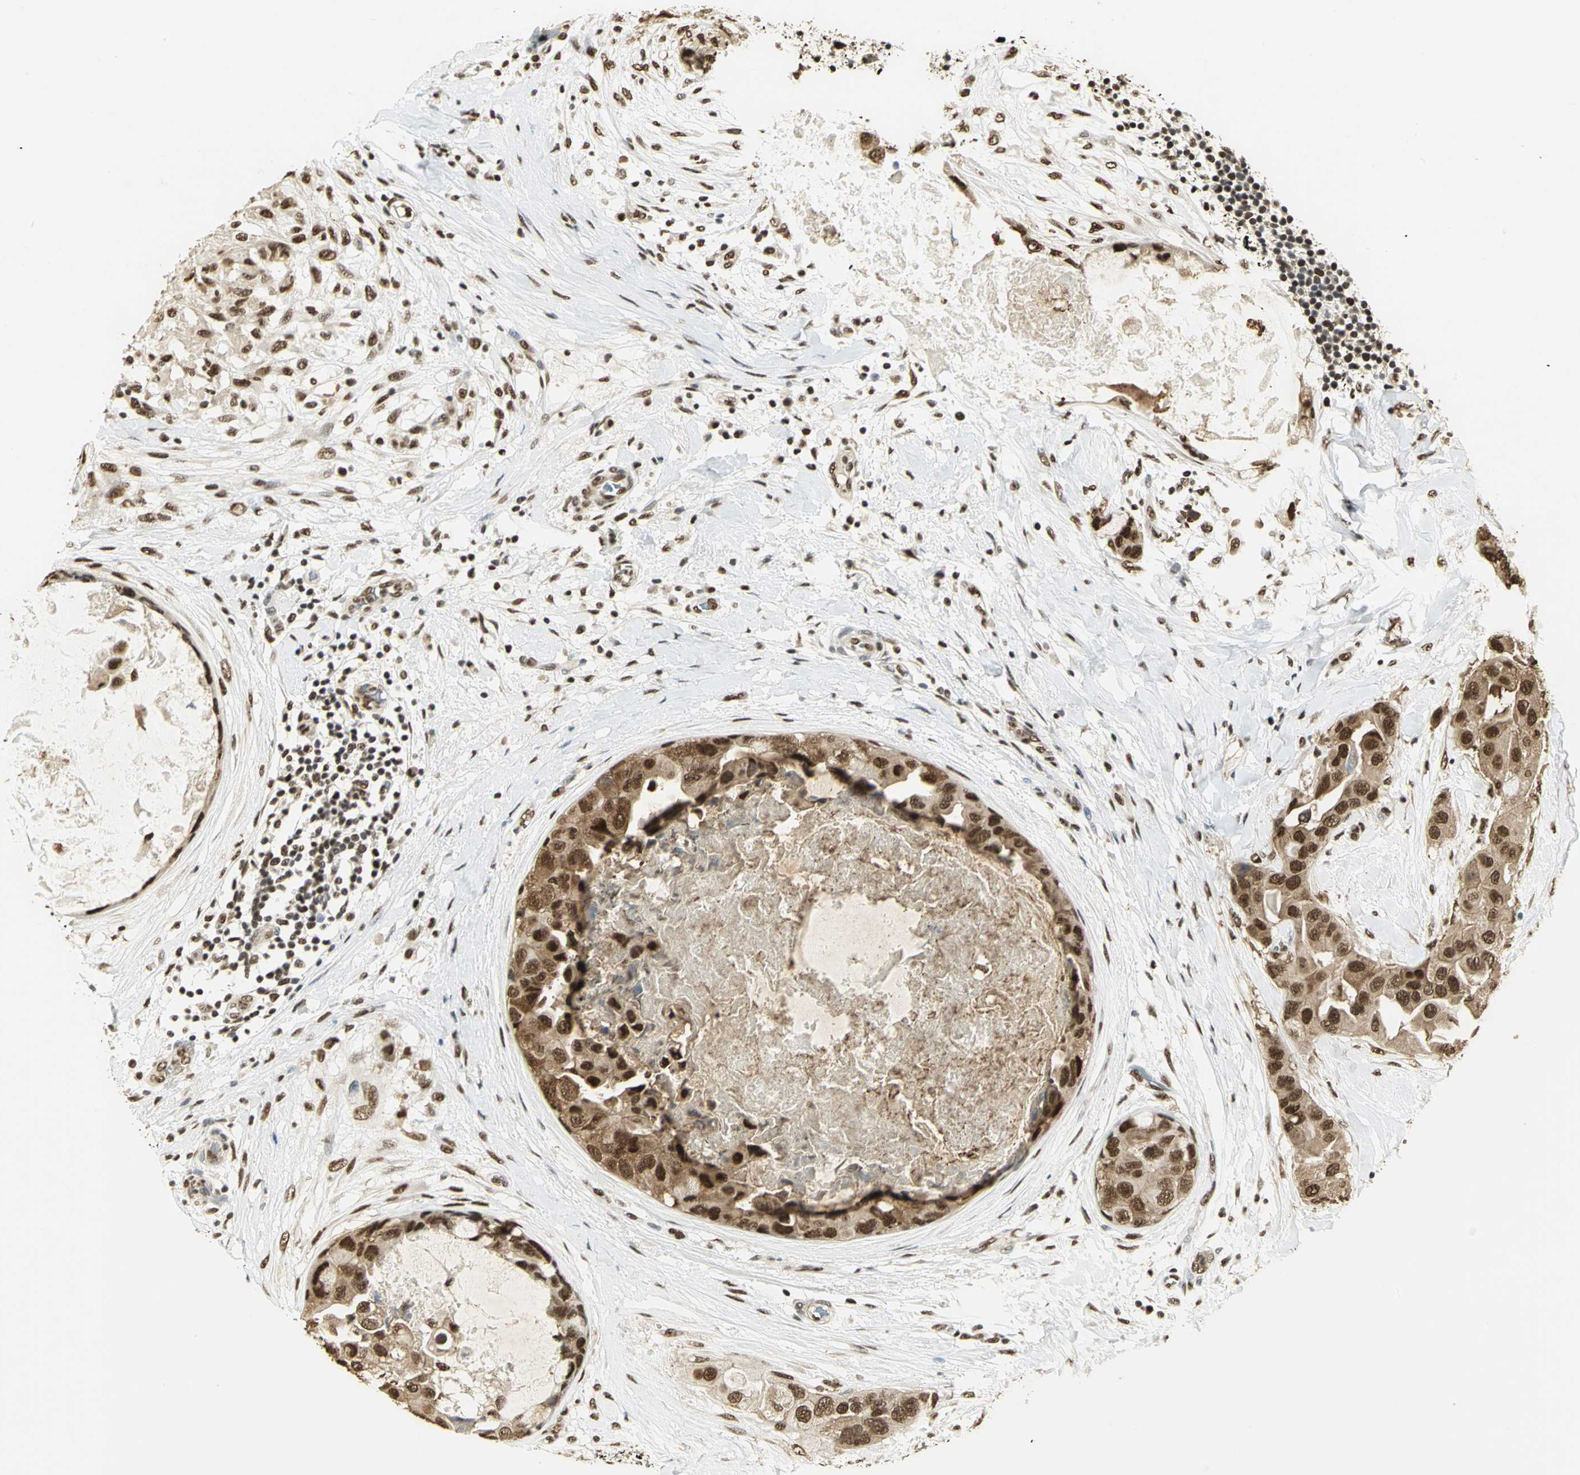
{"staining": {"intensity": "strong", "quantity": ">75%", "location": "cytoplasmic/membranous,nuclear"}, "tissue": "breast cancer", "cell_type": "Tumor cells", "image_type": "cancer", "snomed": [{"axis": "morphology", "description": "Duct carcinoma"}, {"axis": "topography", "description": "Breast"}], "caption": "Human breast cancer stained with a brown dye exhibits strong cytoplasmic/membranous and nuclear positive staining in about >75% of tumor cells.", "gene": "SET", "patient": {"sex": "female", "age": 40}}